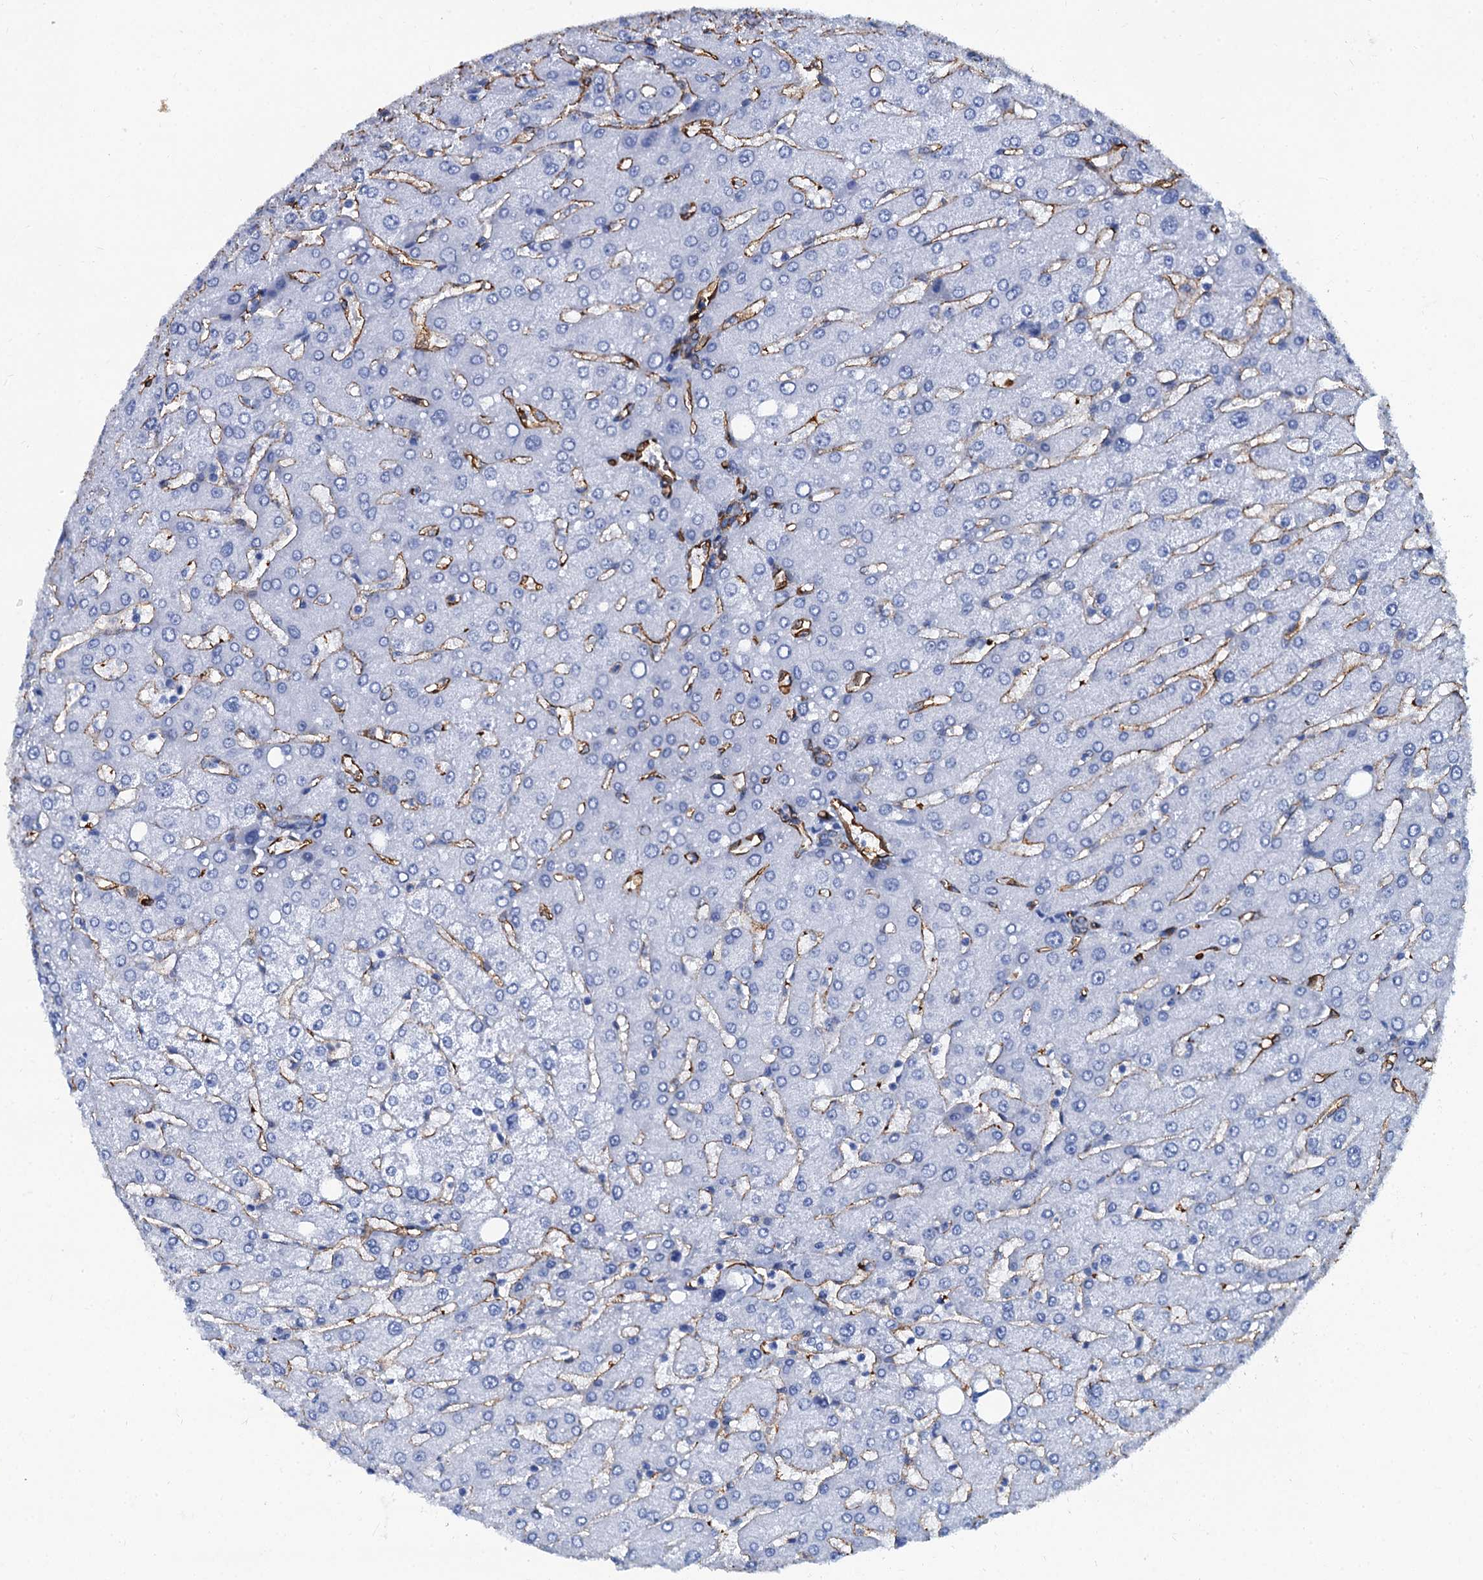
{"staining": {"intensity": "negative", "quantity": "none", "location": "none"}, "tissue": "liver", "cell_type": "Cholangiocytes", "image_type": "normal", "snomed": [{"axis": "morphology", "description": "Normal tissue, NOS"}, {"axis": "topography", "description": "Liver"}], "caption": "DAB immunohistochemical staining of normal human liver displays no significant staining in cholangiocytes.", "gene": "CAVIN2", "patient": {"sex": "male", "age": 55}}